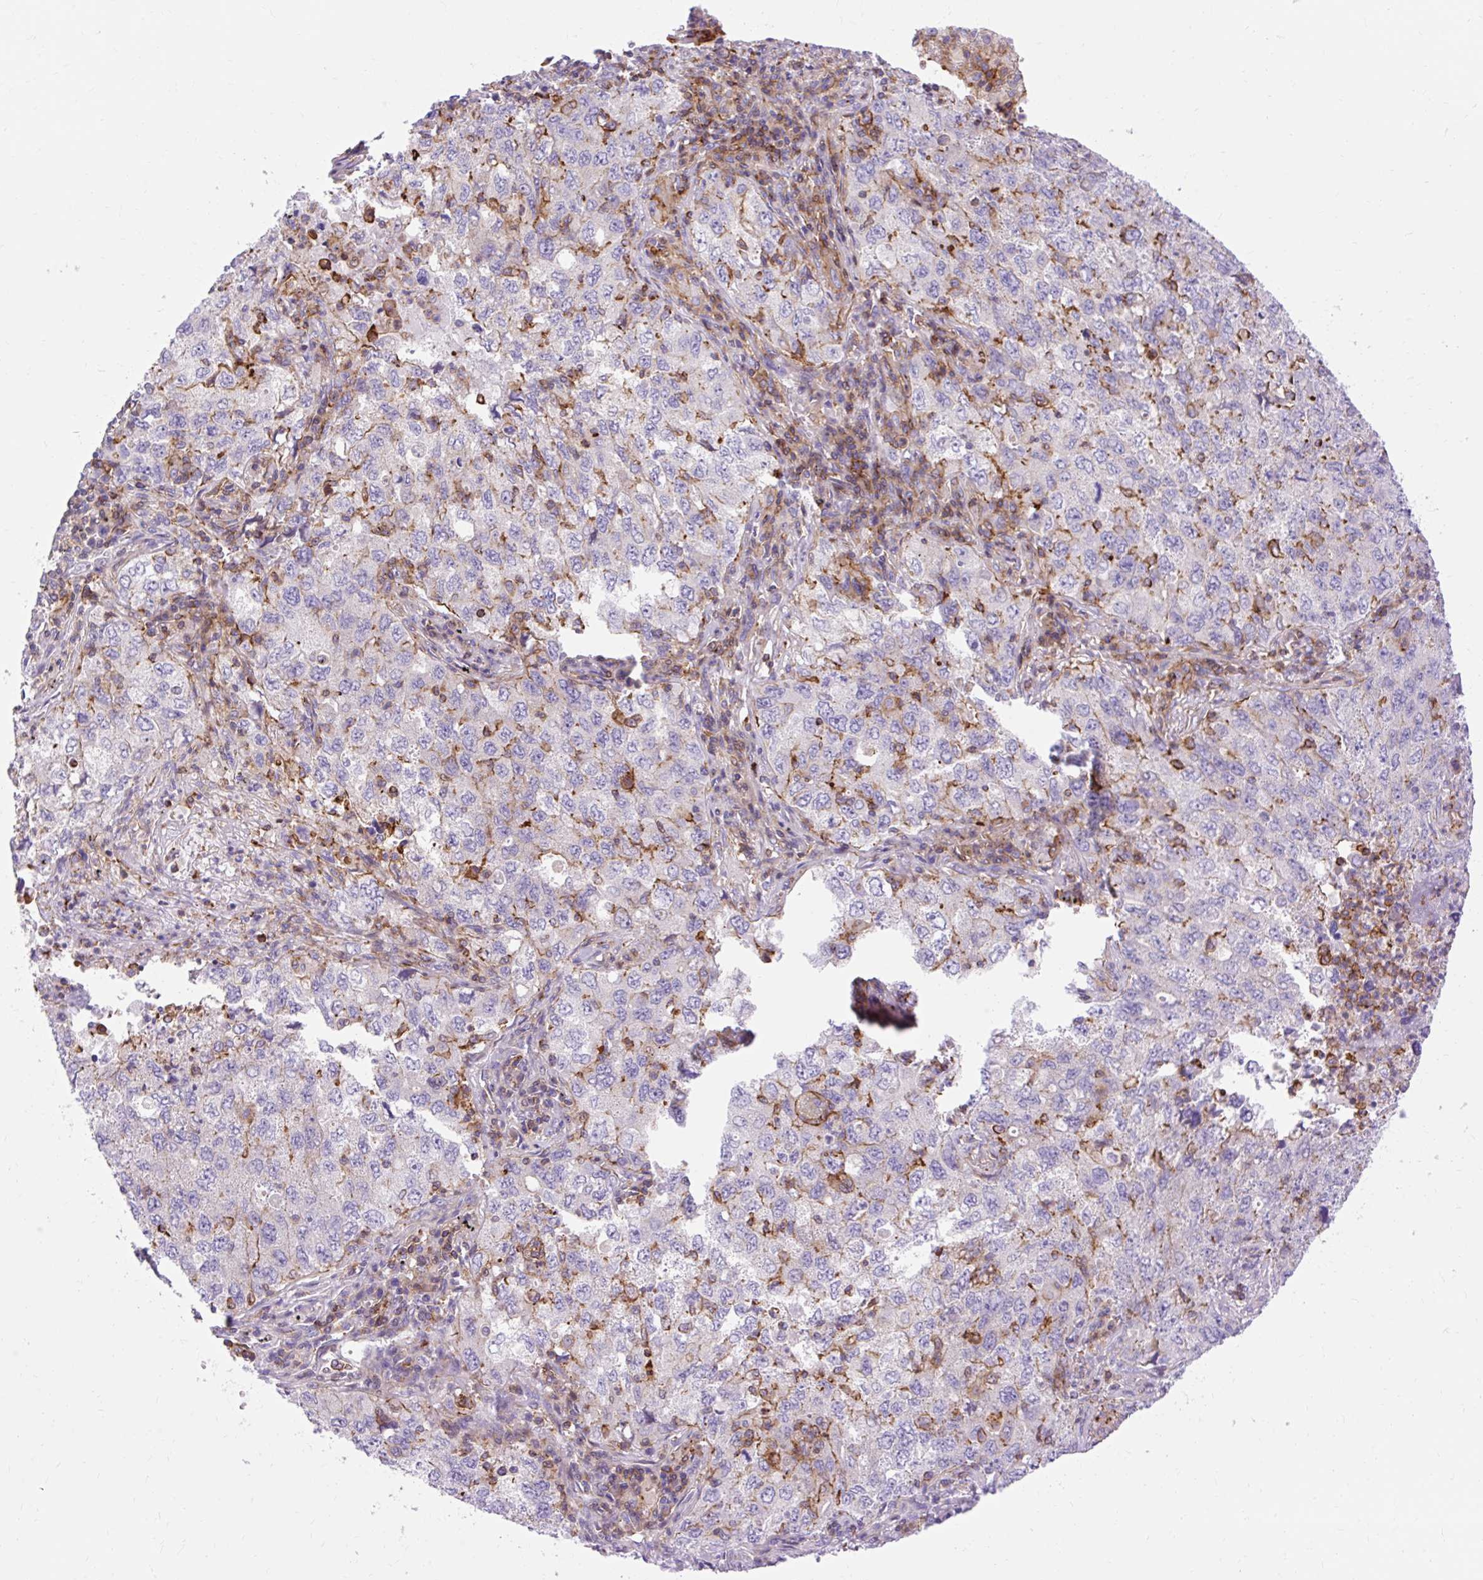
{"staining": {"intensity": "negative", "quantity": "none", "location": "none"}, "tissue": "lung cancer", "cell_type": "Tumor cells", "image_type": "cancer", "snomed": [{"axis": "morphology", "description": "Adenocarcinoma, NOS"}, {"axis": "topography", "description": "Lung"}], "caption": "This is an IHC histopathology image of human adenocarcinoma (lung). There is no expression in tumor cells.", "gene": "CORO7-PAM16", "patient": {"sex": "female", "age": 57}}